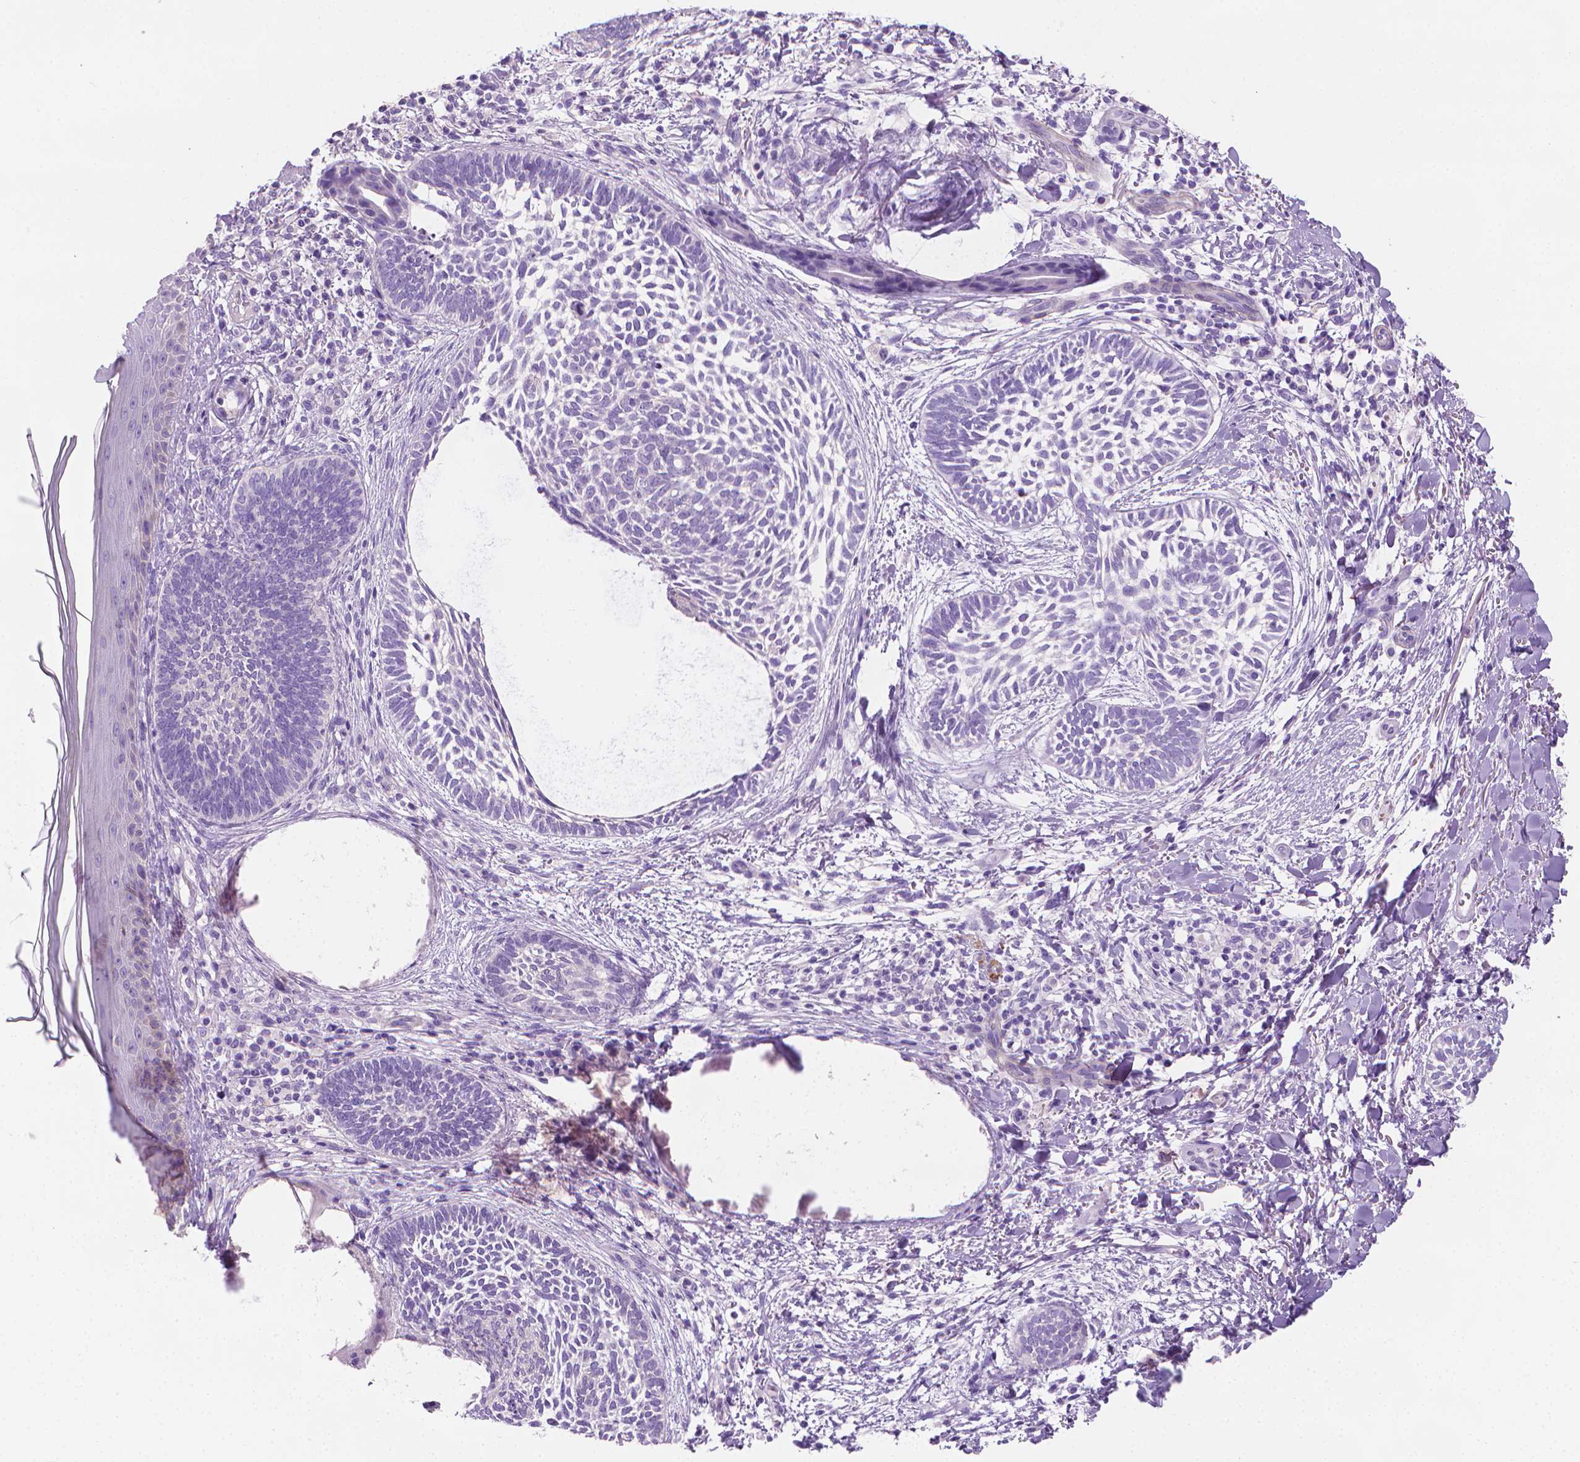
{"staining": {"intensity": "negative", "quantity": "none", "location": "none"}, "tissue": "skin cancer", "cell_type": "Tumor cells", "image_type": "cancer", "snomed": [{"axis": "morphology", "description": "Normal tissue, NOS"}, {"axis": "morphology", "description": "Basal cell carcinoma"}, {"axis": "topography", "description": "Skin"}], "caption": "An image of human skin cancer (basal cell carcinoma) is negative for staining in tumor cells. (DAB (3,3'-diaminobenzidine) IHC with hematoxylin counter stain).", "gene": "FASN", "patient": {"sex": "male", "age": 46}}